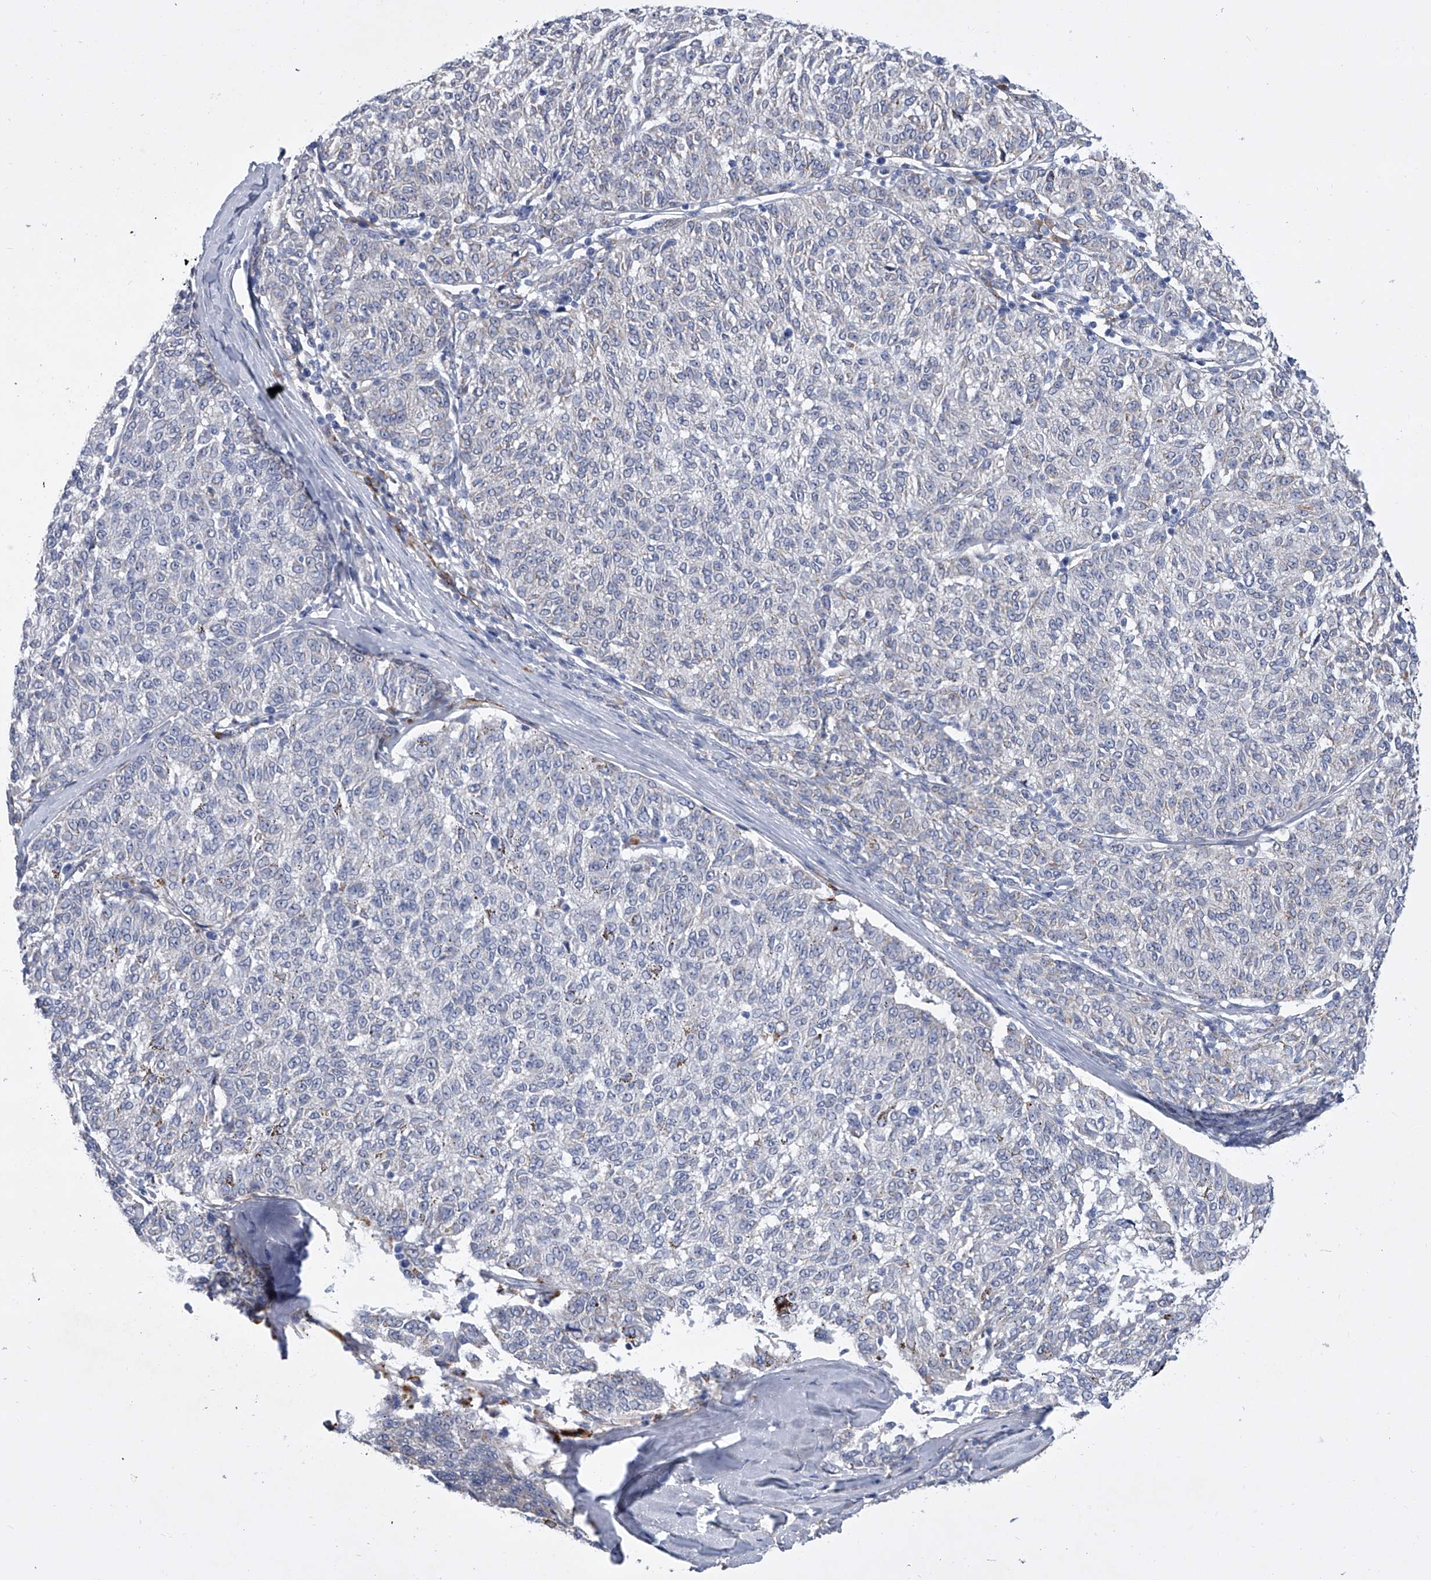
{"staining": {"intensity": "negative", "quantity": "none", "location": "none"}, "tissue": "melanoma", "cell_type": "Tumor cells", "image_type": "cancer", "snomed": [{"axis": "morphology", "description": "Malignant melanoma, NOS"}, {"axis": "topography", "description": "Skin"}], "caption": "Histopathology image shows no significant protein expression in tumor cells of malignant melanoma.", "gene": "ALG14", "patient": {"sex": "female", "age": 72}}